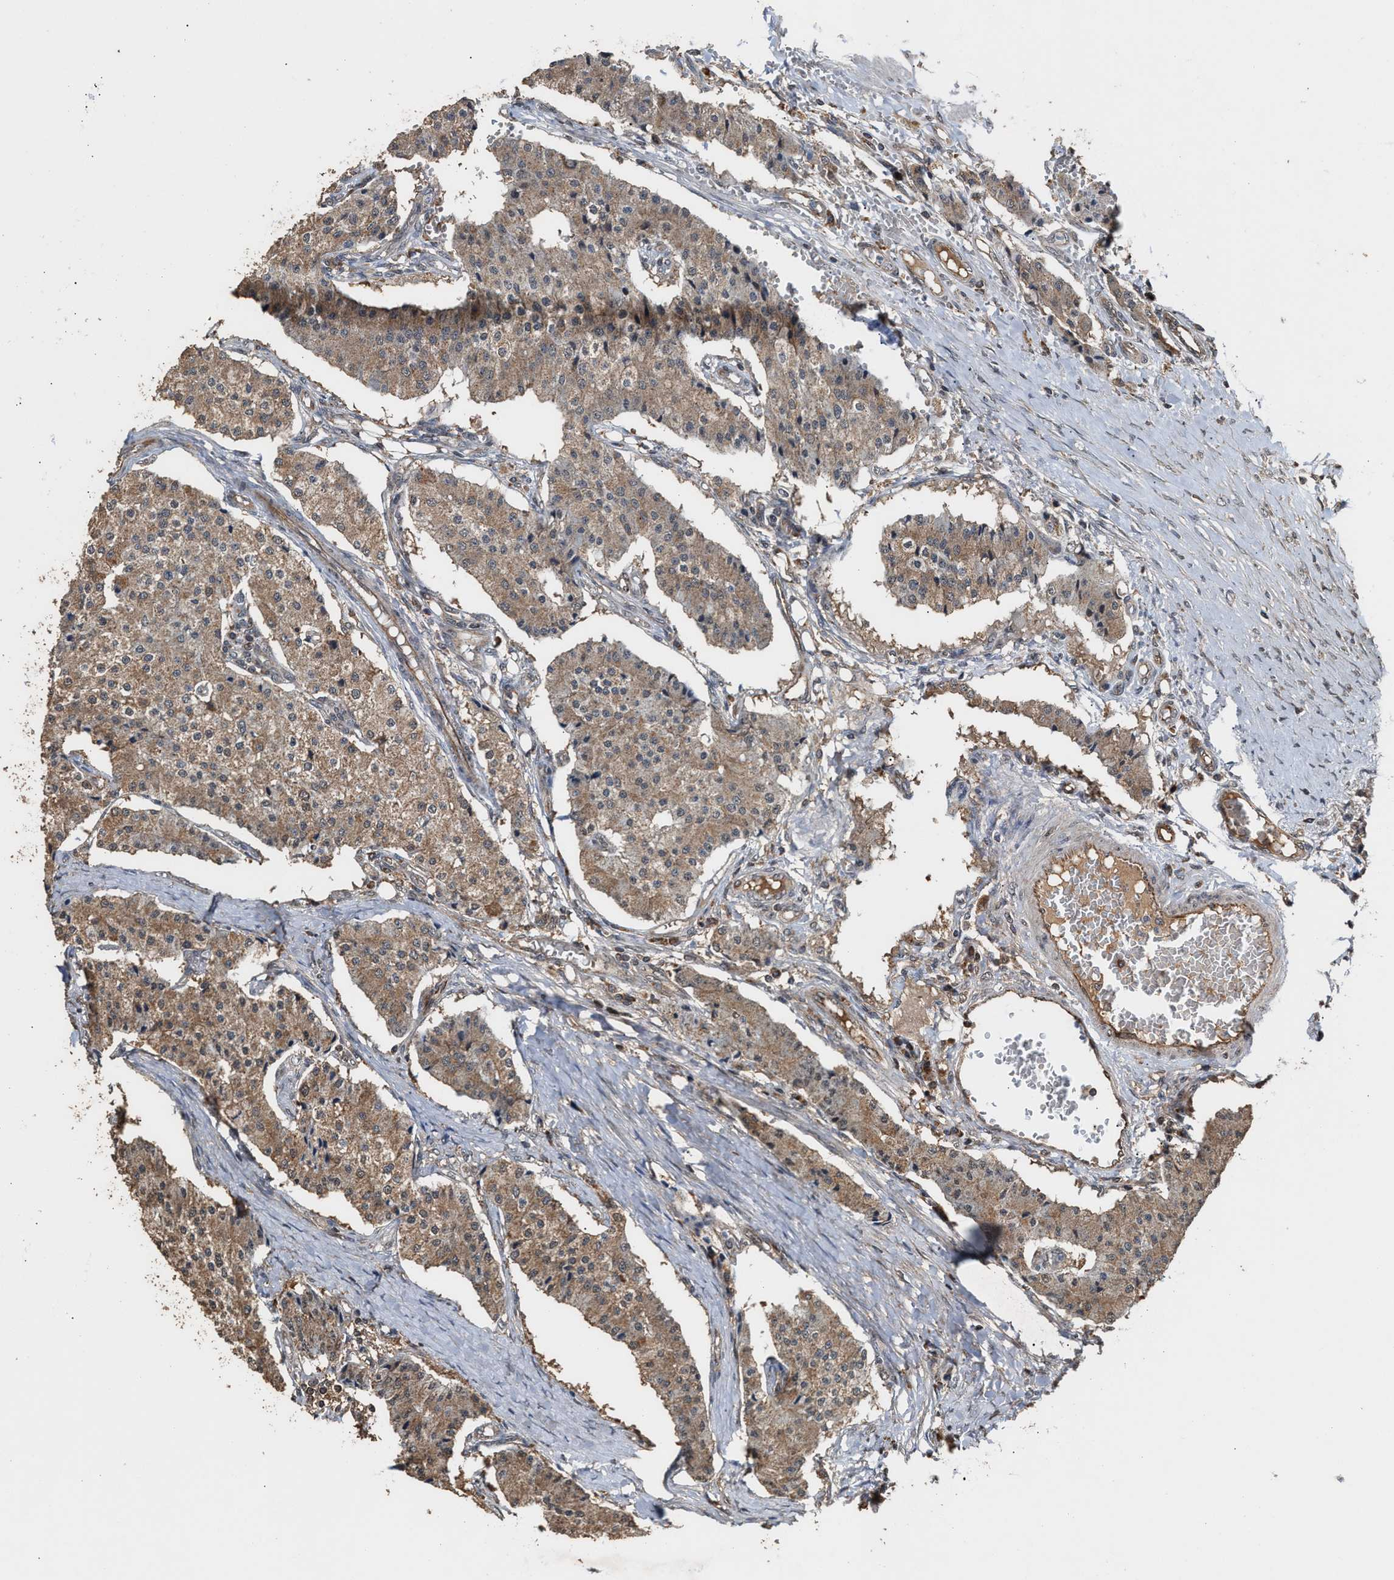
{"staining": {"intensity": "moderate", "quantity": ">75%", "location": "cytoplasmic/membranous"}, "tissue": "carcinoid", "cell_type": "Tumor cells", "image_type": "cancer", "snomed": [{"axis": "morphology", "description": "Carcinoid, malignant, NOS"}, {"axis": "topography", "description": "Colon"}], "caption": "Immunohistochemical staining of human carcinoid displays medium levels of moderate cytoplasmic/membranous protein staining in approximately >75% of tumor cells.", "gene": "ZNHIT6", "patient": {"sex": "female", "age": 52}}